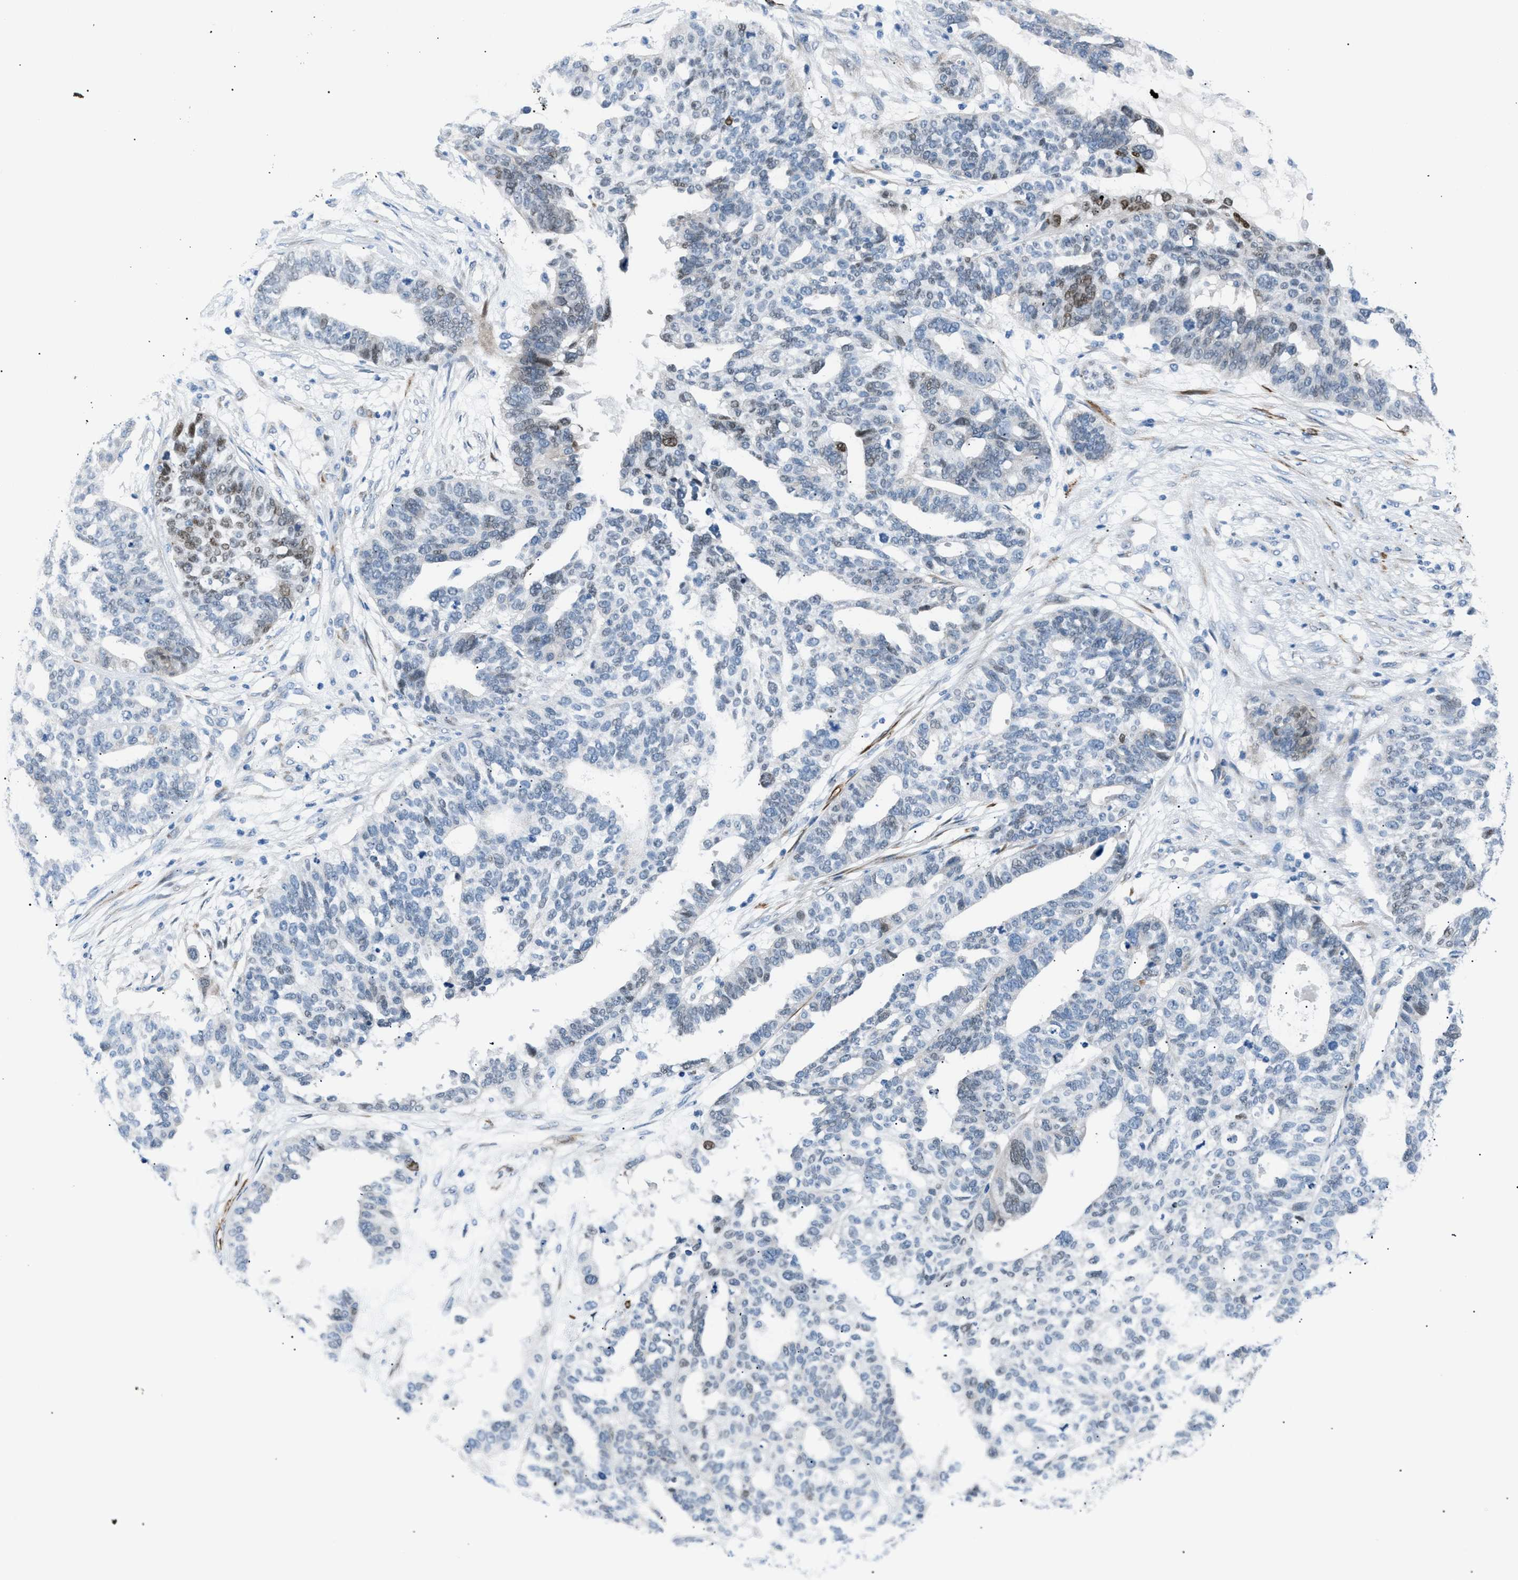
{"staining": {"intensity": "moderate", "quantity": "<25%", "location": "nuclear"}, "tissue": "ovarian cancer", "cell_type": "Tumor cells", "image_type": "cancer", "snomed": [{"axis": "morphology", "description": "Cystadenocarcinoma, serous, NOS"}, {"axis": "topography", "description": "Ovary"}], "caption": "There is low levels of moderate nuclear staining in tumor cells of ovarian serous cystadenocarcinoma, as demonstrated by immunohistochemical staining (brown color).", "gene": "ICA1", "patient": {"sex": "female", "age": 59}}